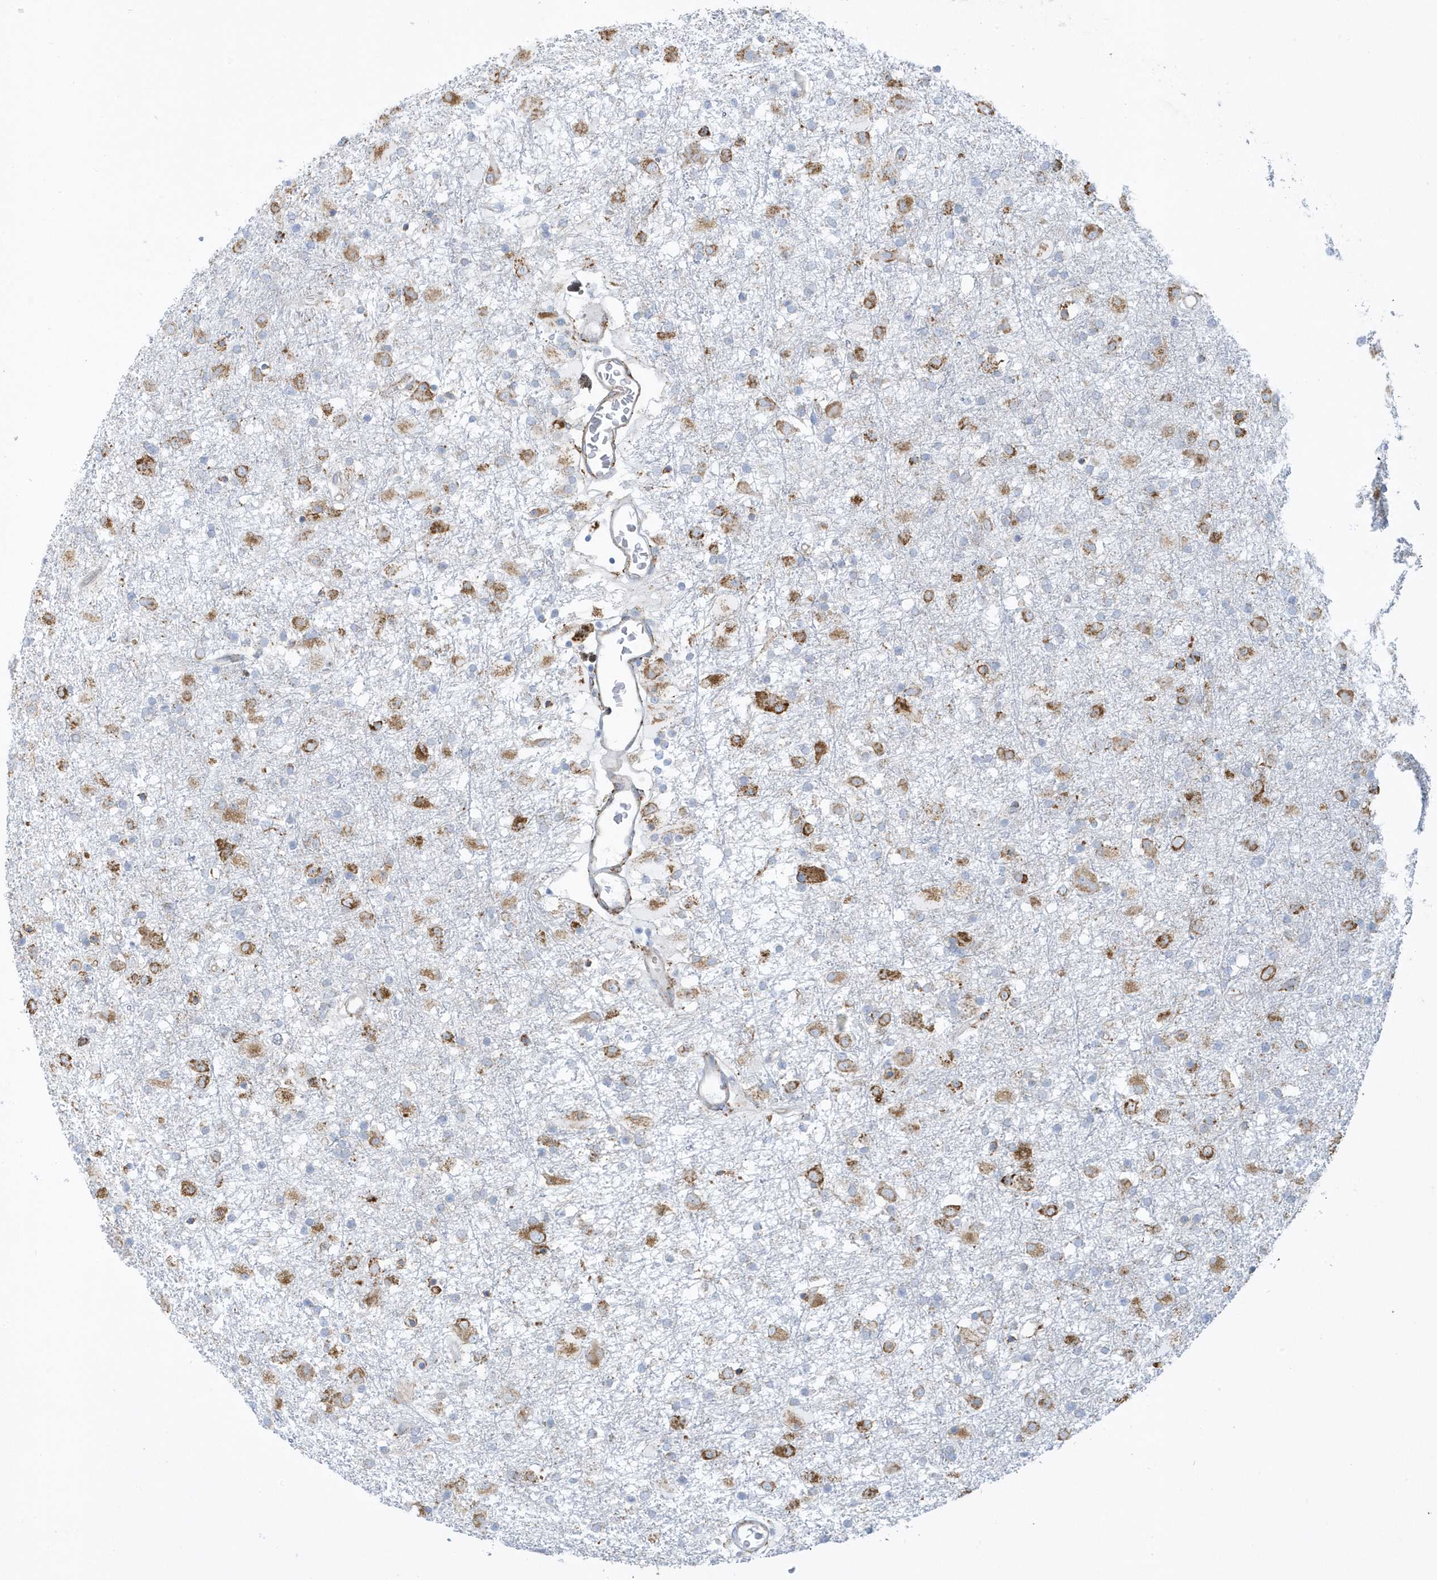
{"staining": {"intensity": "moderate", "quantity": "25%-75%", "location": "cytoplasmic/membranous"}, "tissue": "glioma", "cell_type": "Tumor cells", "image_type": "cancer", "snomed": [{"axis": "morphology", "description": "Glioma, malignant, Low grade"}, {"axis": "topography", "description": "Brain"}], "caption": "Protein staining by IHC displays moderate cytoplasmic/membranous positivity in about 25%-75% of tumor cells in malignant low-grade glioma.", "gene": "DCAF1", "patient": {"sex": "male", "age": 65}}